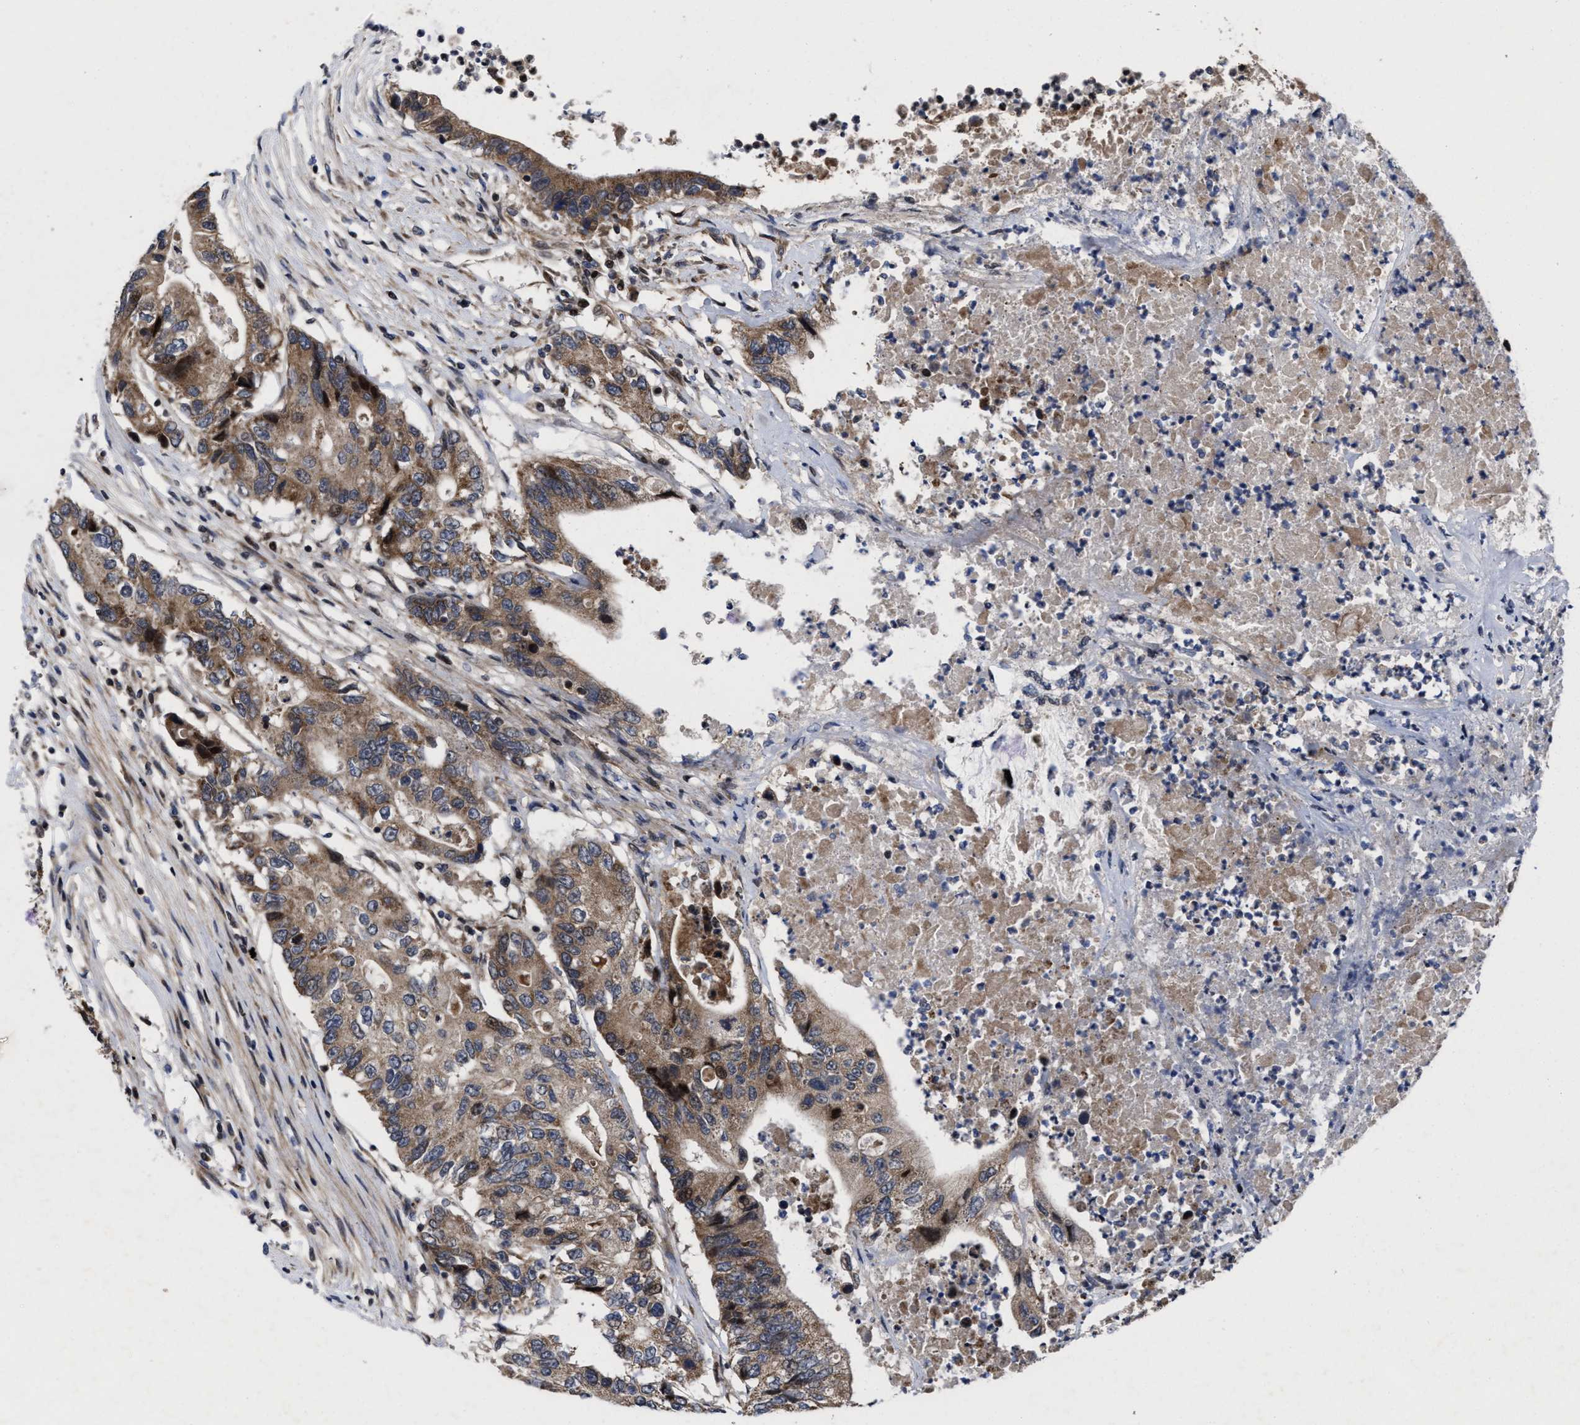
{"staining": {"intensity": "moderate", "quantity": ">75%", "location": "cytoplasmic/membranous"}, "tissue": "colorectal cancer", "cell_type": "Tumor cells", "image_type": "cancer", "snomed": [{"axis": "morphology", "description": "Adenocarcinoma, NOS"}, {"axis": "topography", "description": "Colon"}], "caption": "Colorectal cancer stained with IHC demonstrates moderate cytoplasmic/membranous staining in approximately >75% of tumor cells. The staining was performed using DAB (3,3'-diaminobenzidine), with brown indicating positive protein expression. Nuclei are stained blue with hematoxylin.", "gene": "MRPL50", "patient": {"sex": "female", "age": 77}}